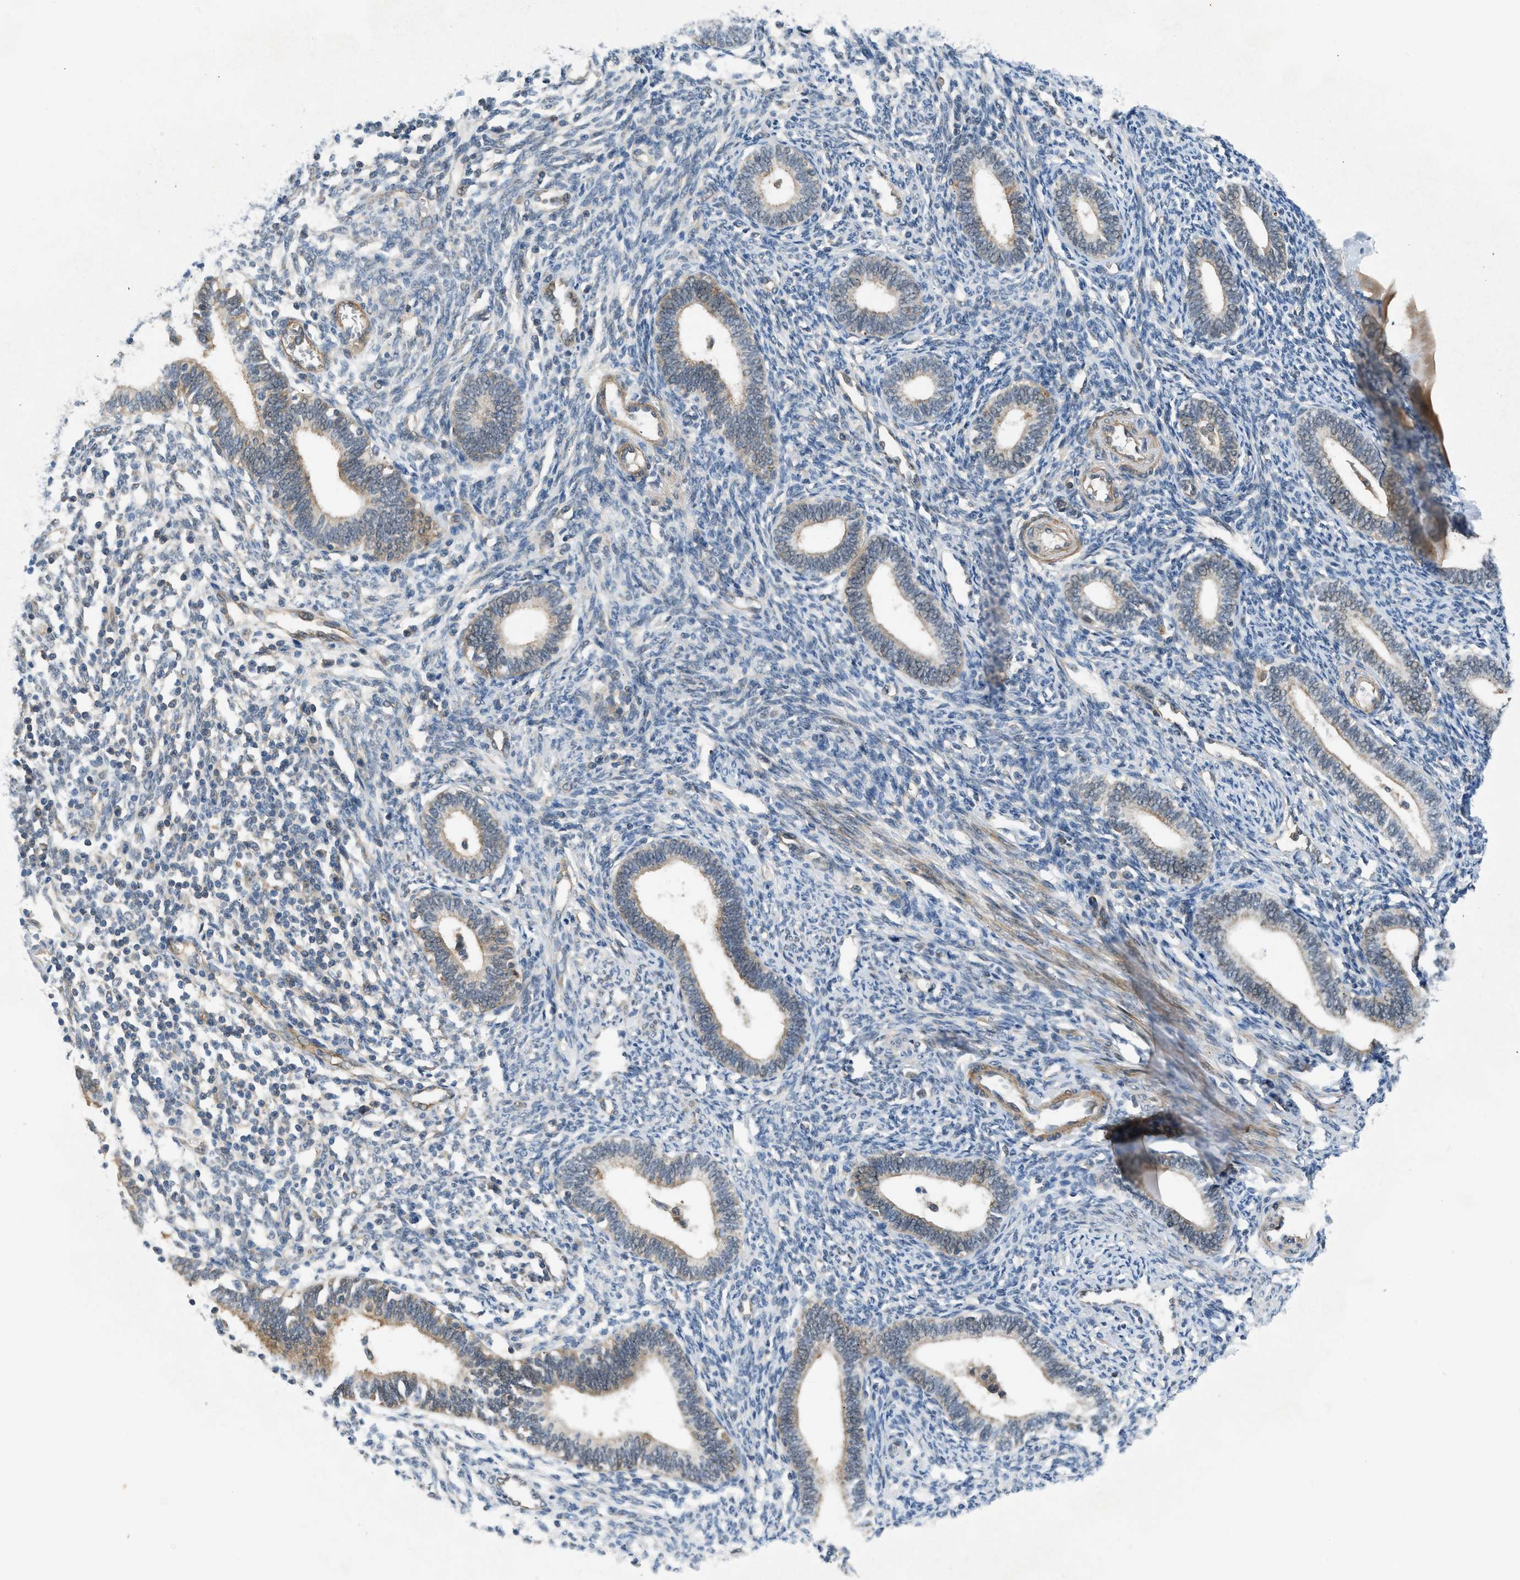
{"staining": {"intensity": "weak", "quantity": "<25%", "location": "cytoplasmic/membranous"}, "tissue": "endometrium", "cell_type": "Cells in endometrial stroma", "image_type": "normal", "snomed": [{"axis": "morphology", "description": "Normal tissue, NOS"}, {"axis": "topography", "description": "Endometrium"}], "caption": "A high-resolution micrograph shows IHC staining of benign endometrium, which shows no significant expression in cells in endometrial stroma.", "gene": "CBLB", "patient": {"sex": "female", "age": 41}}